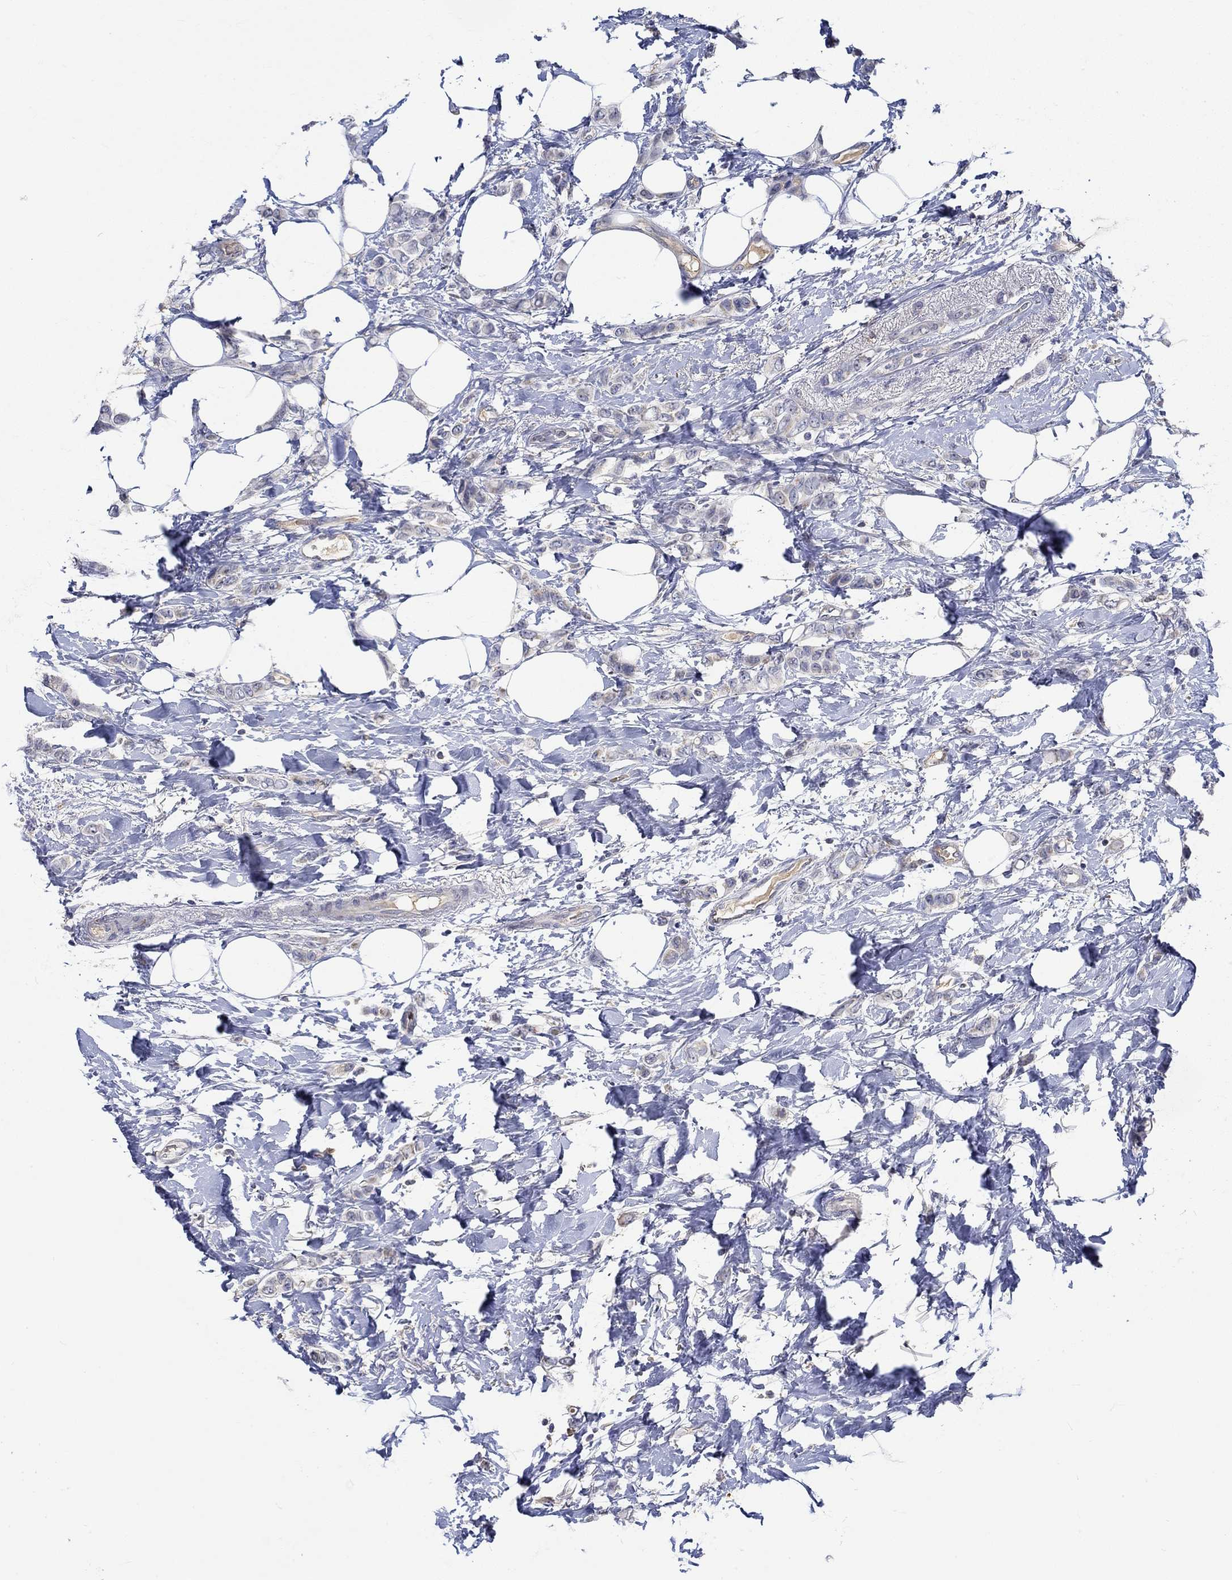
{"staining": {"intensity": "moderate", "quantity": "<25%", "location": "cytoplasmic/membranous"}, "tissue": "breast cancer", "cell_type": "Tumor cells", "image_type": "cancer", "snomed": [{"axis": "morphology", "description": "Lobular carcinoma"}, {"axis": "topography", "description": "Breast"}], "caption": "The micrograph exhibits immunohistochemical staining of breast cancer. There is moderate cytoplasmic/membranous expression is identified in approximately <25% of tumor cells.", "gene": "WASF1", "patient": {"sex": "female", "age": 66}}